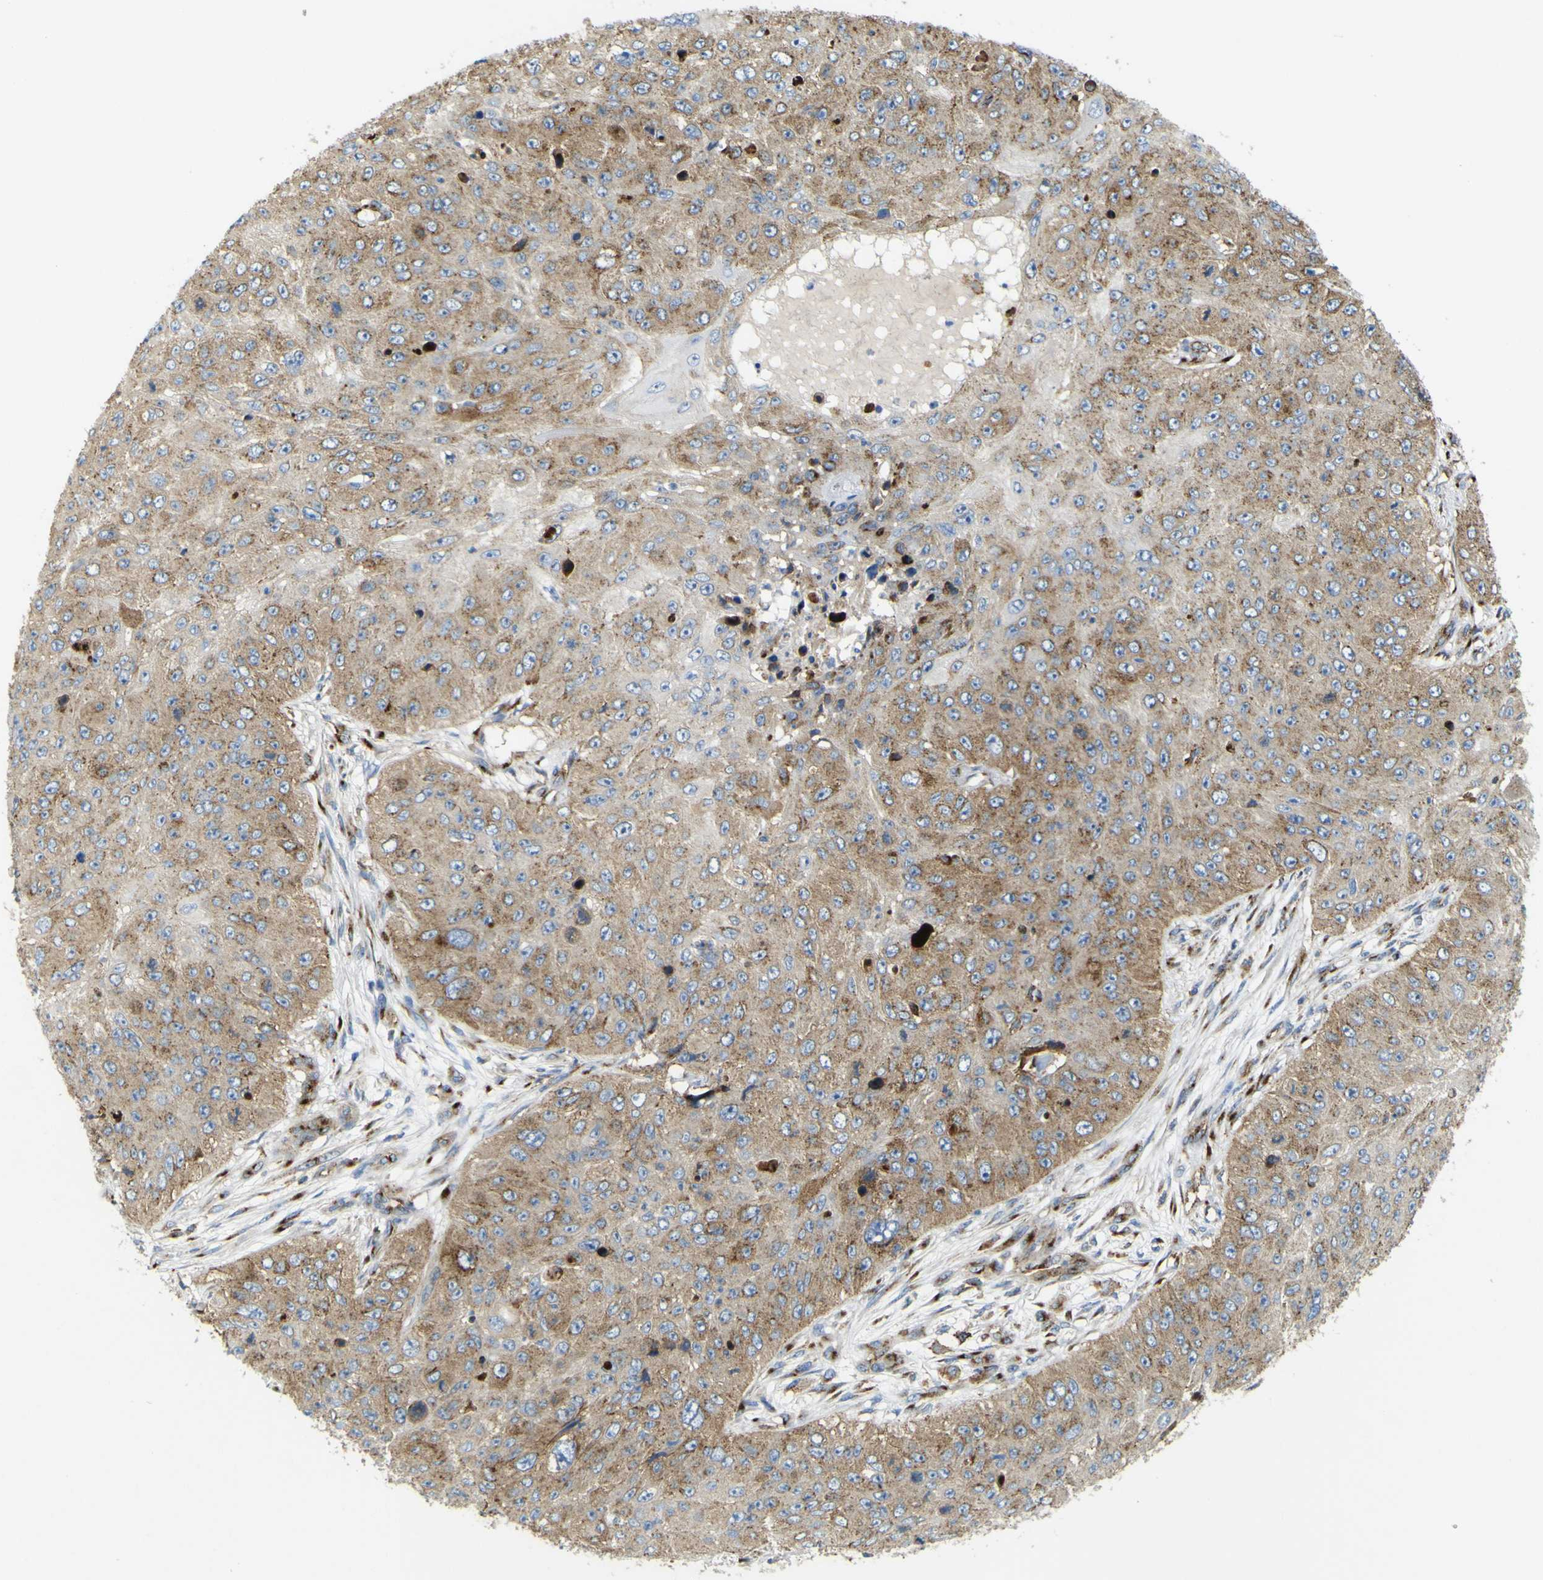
{"staining": {"intensity": "moderate", "quantity": ">75%", "location": "cytoplasmic/membranous"}, "tissue": "skin cancer", "cell_type": "Tumor cells", "image_type": "cancer", "snomed": [{"axis": "morphology", "description": "Squamous cell carcinoma, NOS"}, {"axis": "topography", "description": "Skin"}], "caption": "IHC (DAB) staining of human skin cancer shows moderate cytoplasmic/membranous protein expression in about >75% of tumor cells.", "gene": "IGF2R", "patient": {"sex": "female", "age": 80}}